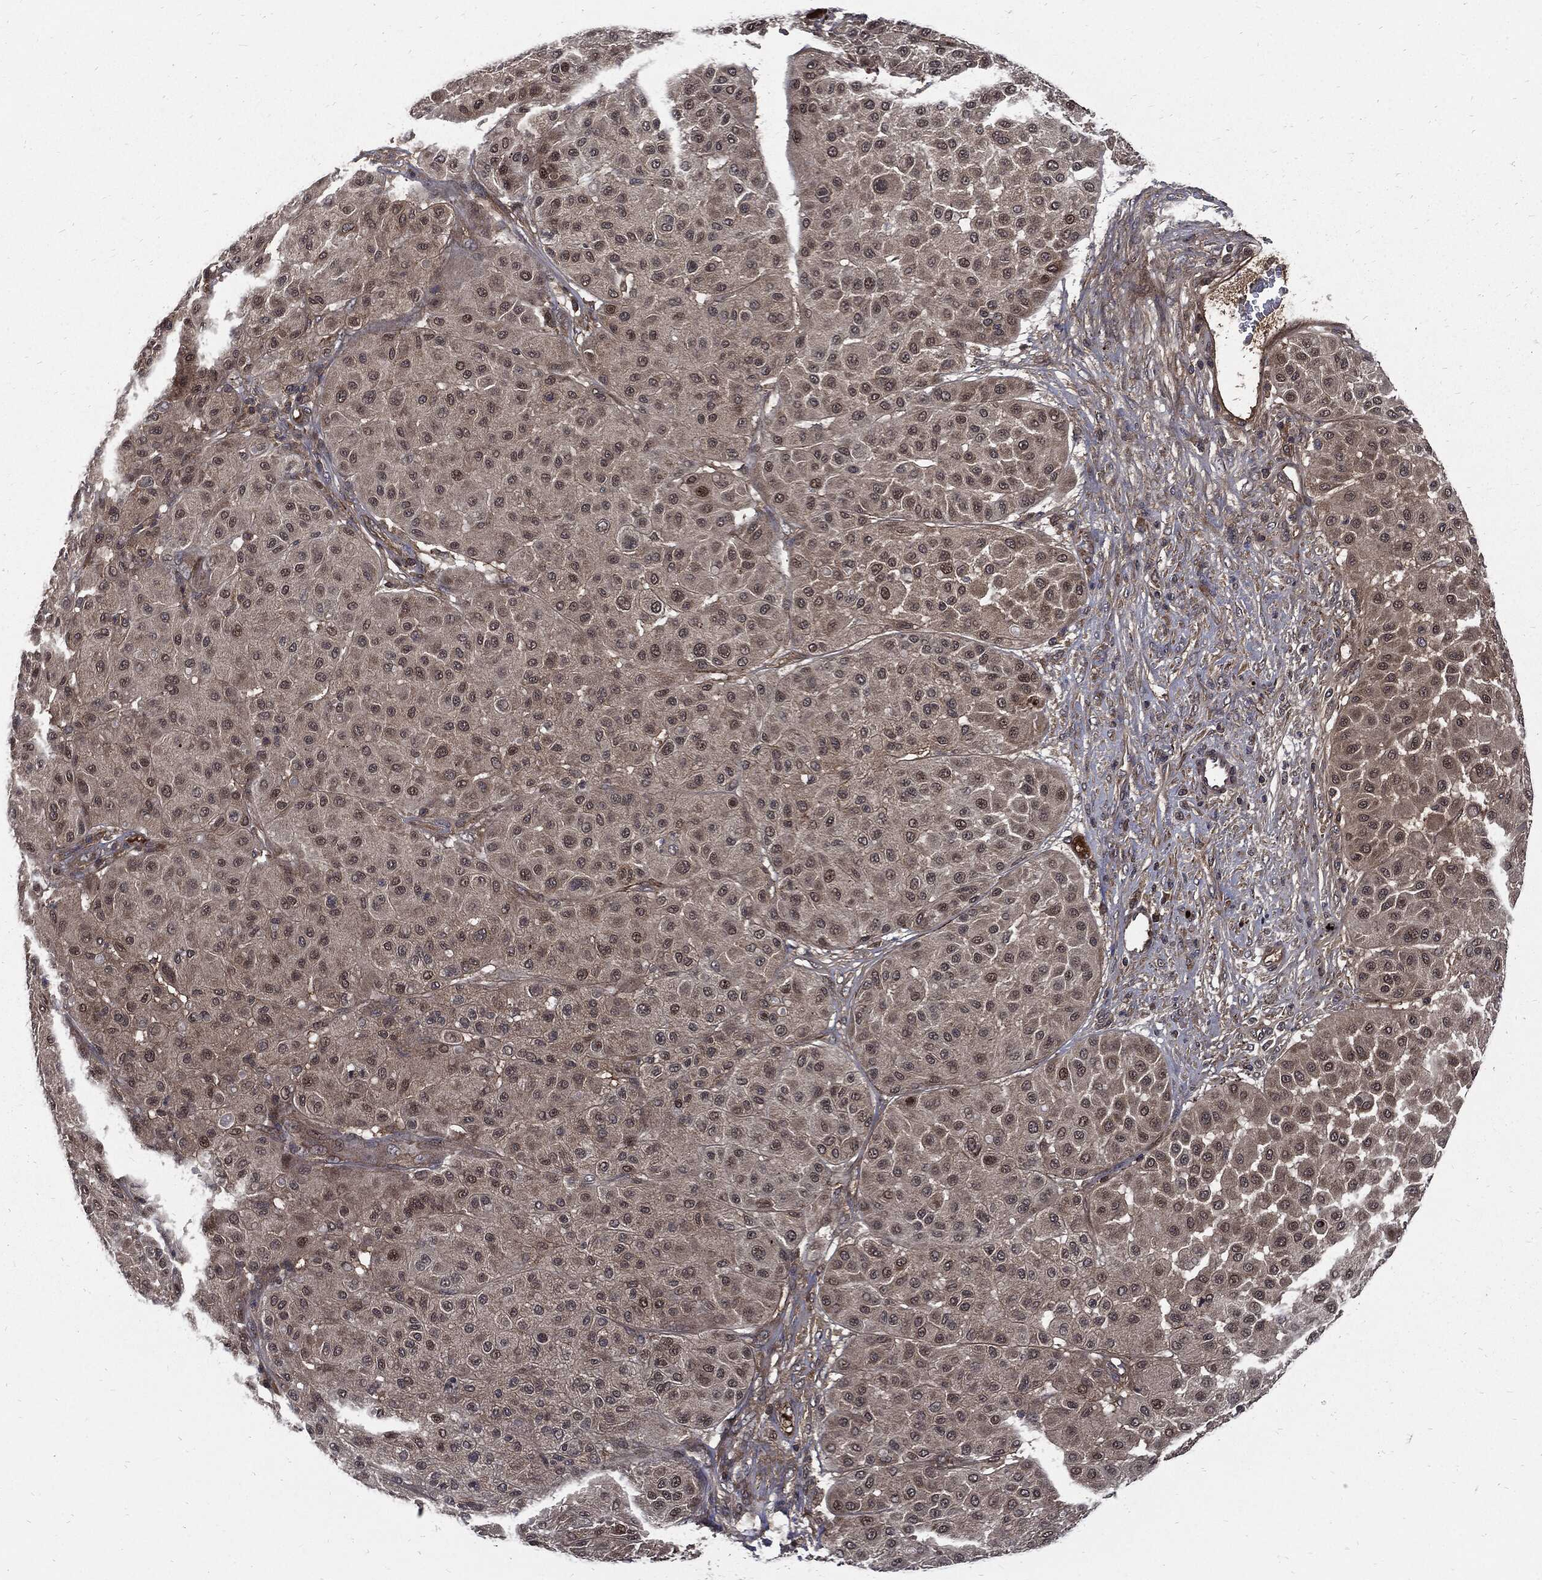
{"staining": {"intensity": "moderate", "quantity": "<25%", "location": "cytoplasmic/membranous"}, "tissue": "melanoma", "cell_type": "Tumor cells", "image_type": "cancer", "snomed": [{"axis": "morphology", "description": "Malignant melanoma, Metastatic site"}, {"axis": "topography", "description": "Smooth muscle"}], "caption": "Immunohistochemistry micrograph of human malignant melanoma (metastatic site) stained for a protein (brown), which shows low levels of moderate cytoplasmic/membranous expression in about <25% of tumor cells.", "gene": "CLU", "patient": {"sex": "male", "age": 41}}